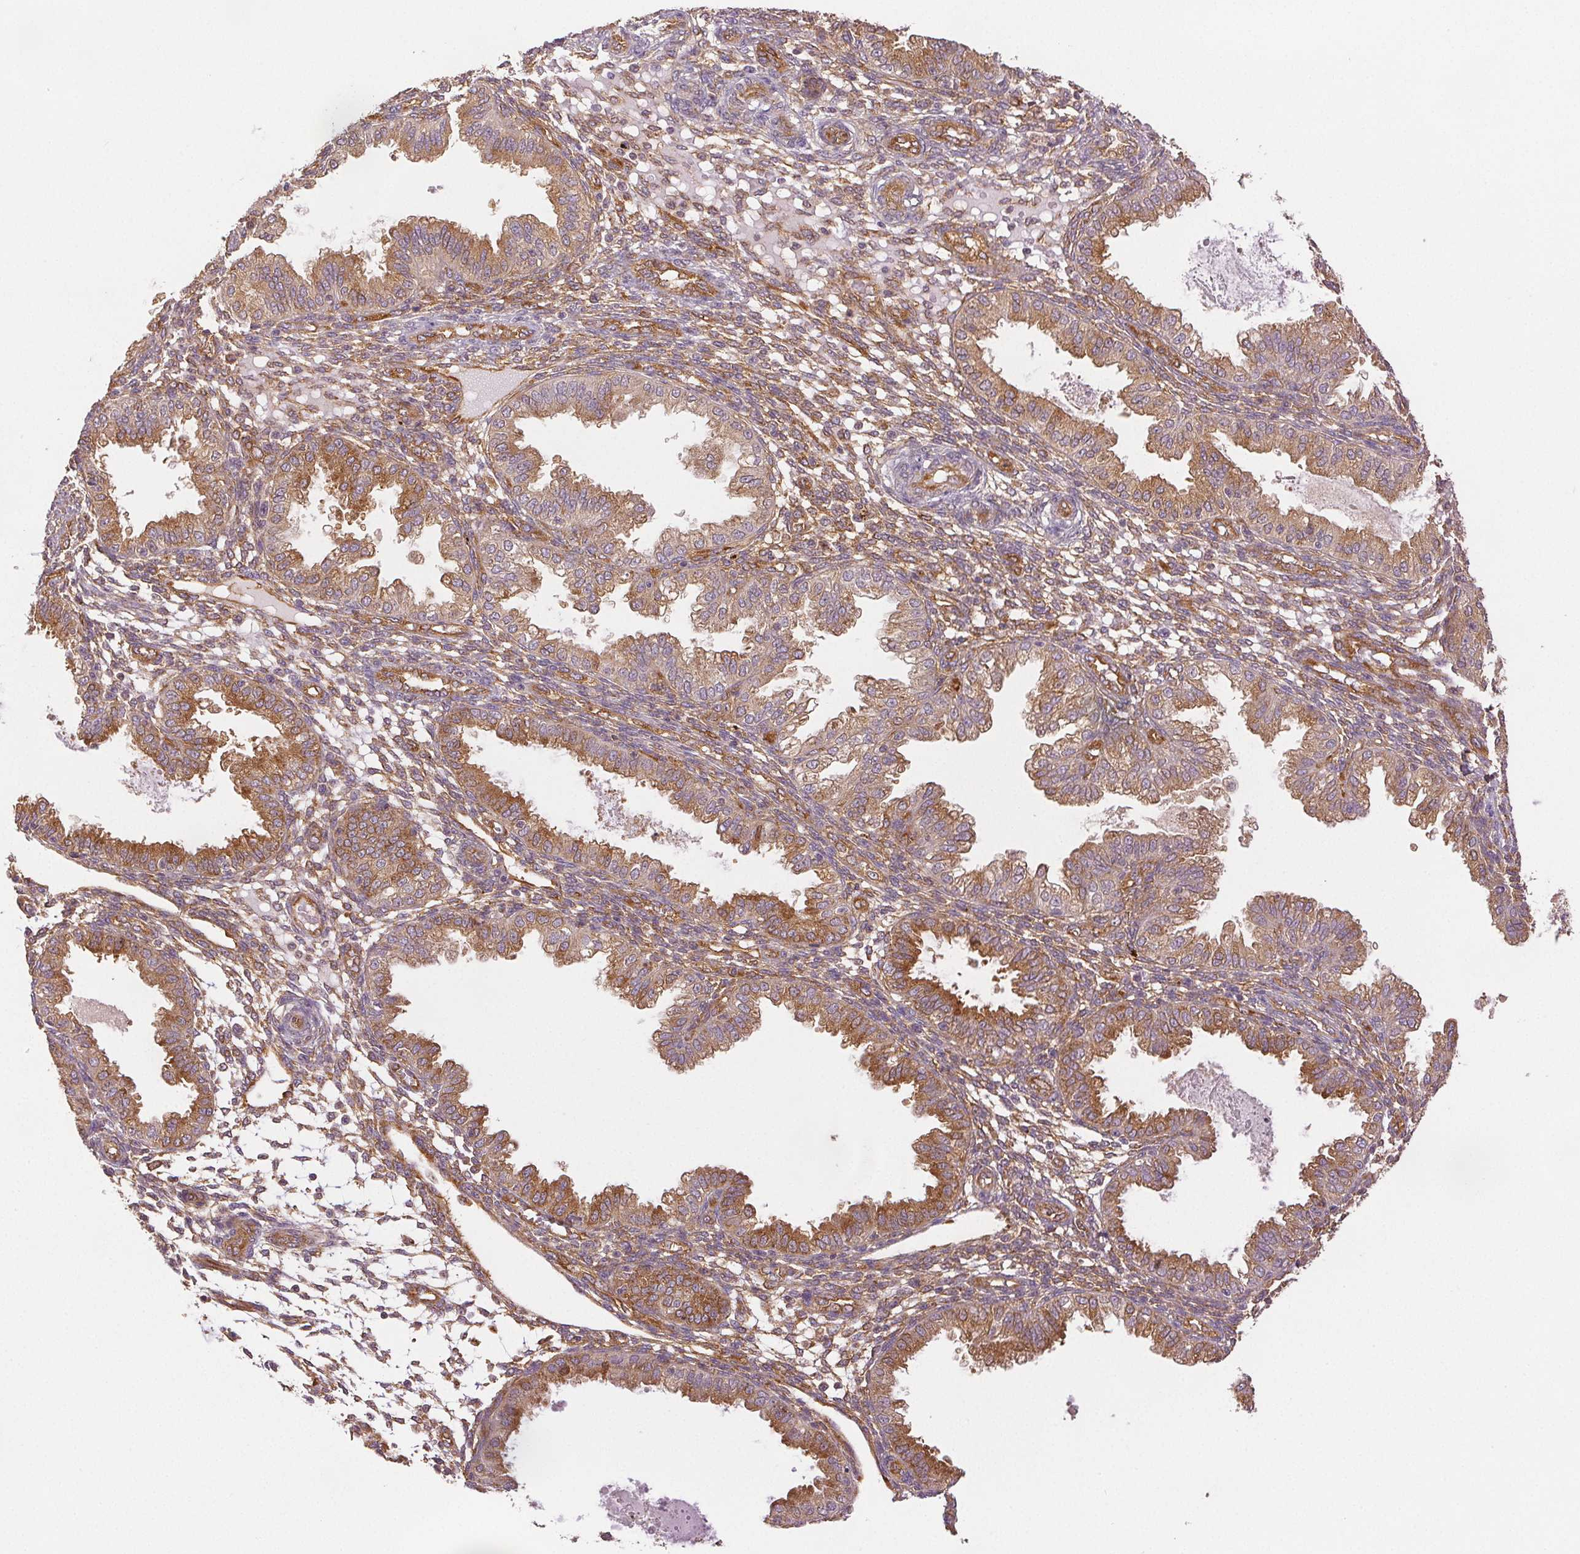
{"staining": {"intensity": "weak", "quantity": ">75%", "location": "cytoplasmic/membranous"}, "tissue": "endometrium", "cell_type": "Cells in endometrial stroma", "image_type": "normal", "snomed": [{"axis": "morphology", "description": "Normal tissue, NOS"}, {"axis": "topography", "description": "Endometrium"}], "caption": "Brown immunohistochemical staining in normal human endometrium demonstrates weak cytoplasmic/membranous expression in about >75% of cells in endometrial stroma.", "gene": "DIAPH2", "patient": {"sex": "female", "age": 33}}